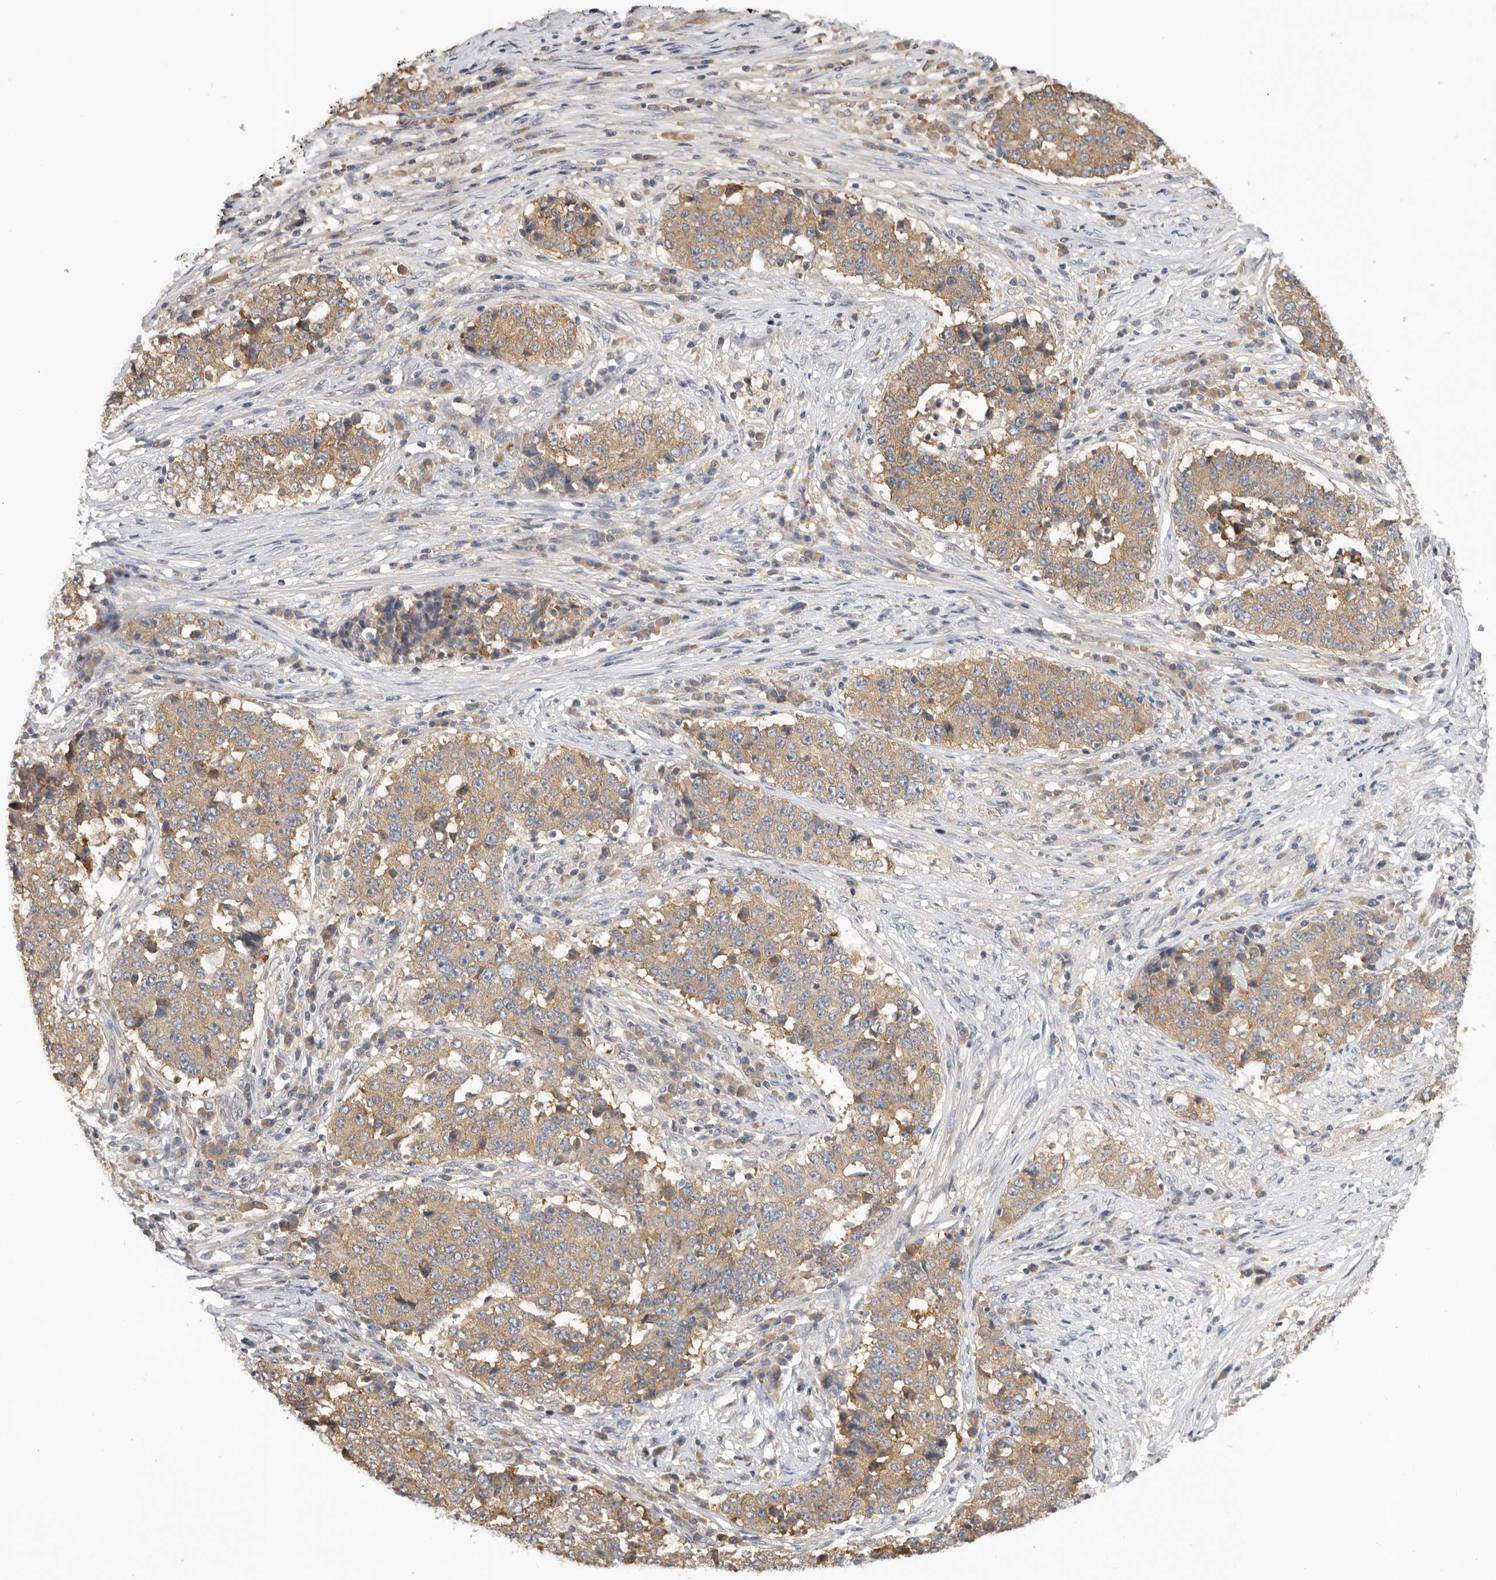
{"staining": {"intensity": "moderate", "quantity": ">75%", "location": "cytoplasmic/membranous"}, "tissue": "stomach cancer", "cell_type": "Tumor cells", "image_type": "cancer", "snomed": [{"axis": "morphology", "description": "Adenocarcinoma, NOS"}, {"axis": "topography", "description": "Stomach"}], "caption": "Protein staining demonstrates moderate cytoplasmic/membranous expression in approximately >75% of tumor cells in stomach cancer (adenocarcinoma).", "gene": "PPP1R42", "patient": {"sex": "male", "age": 59}}